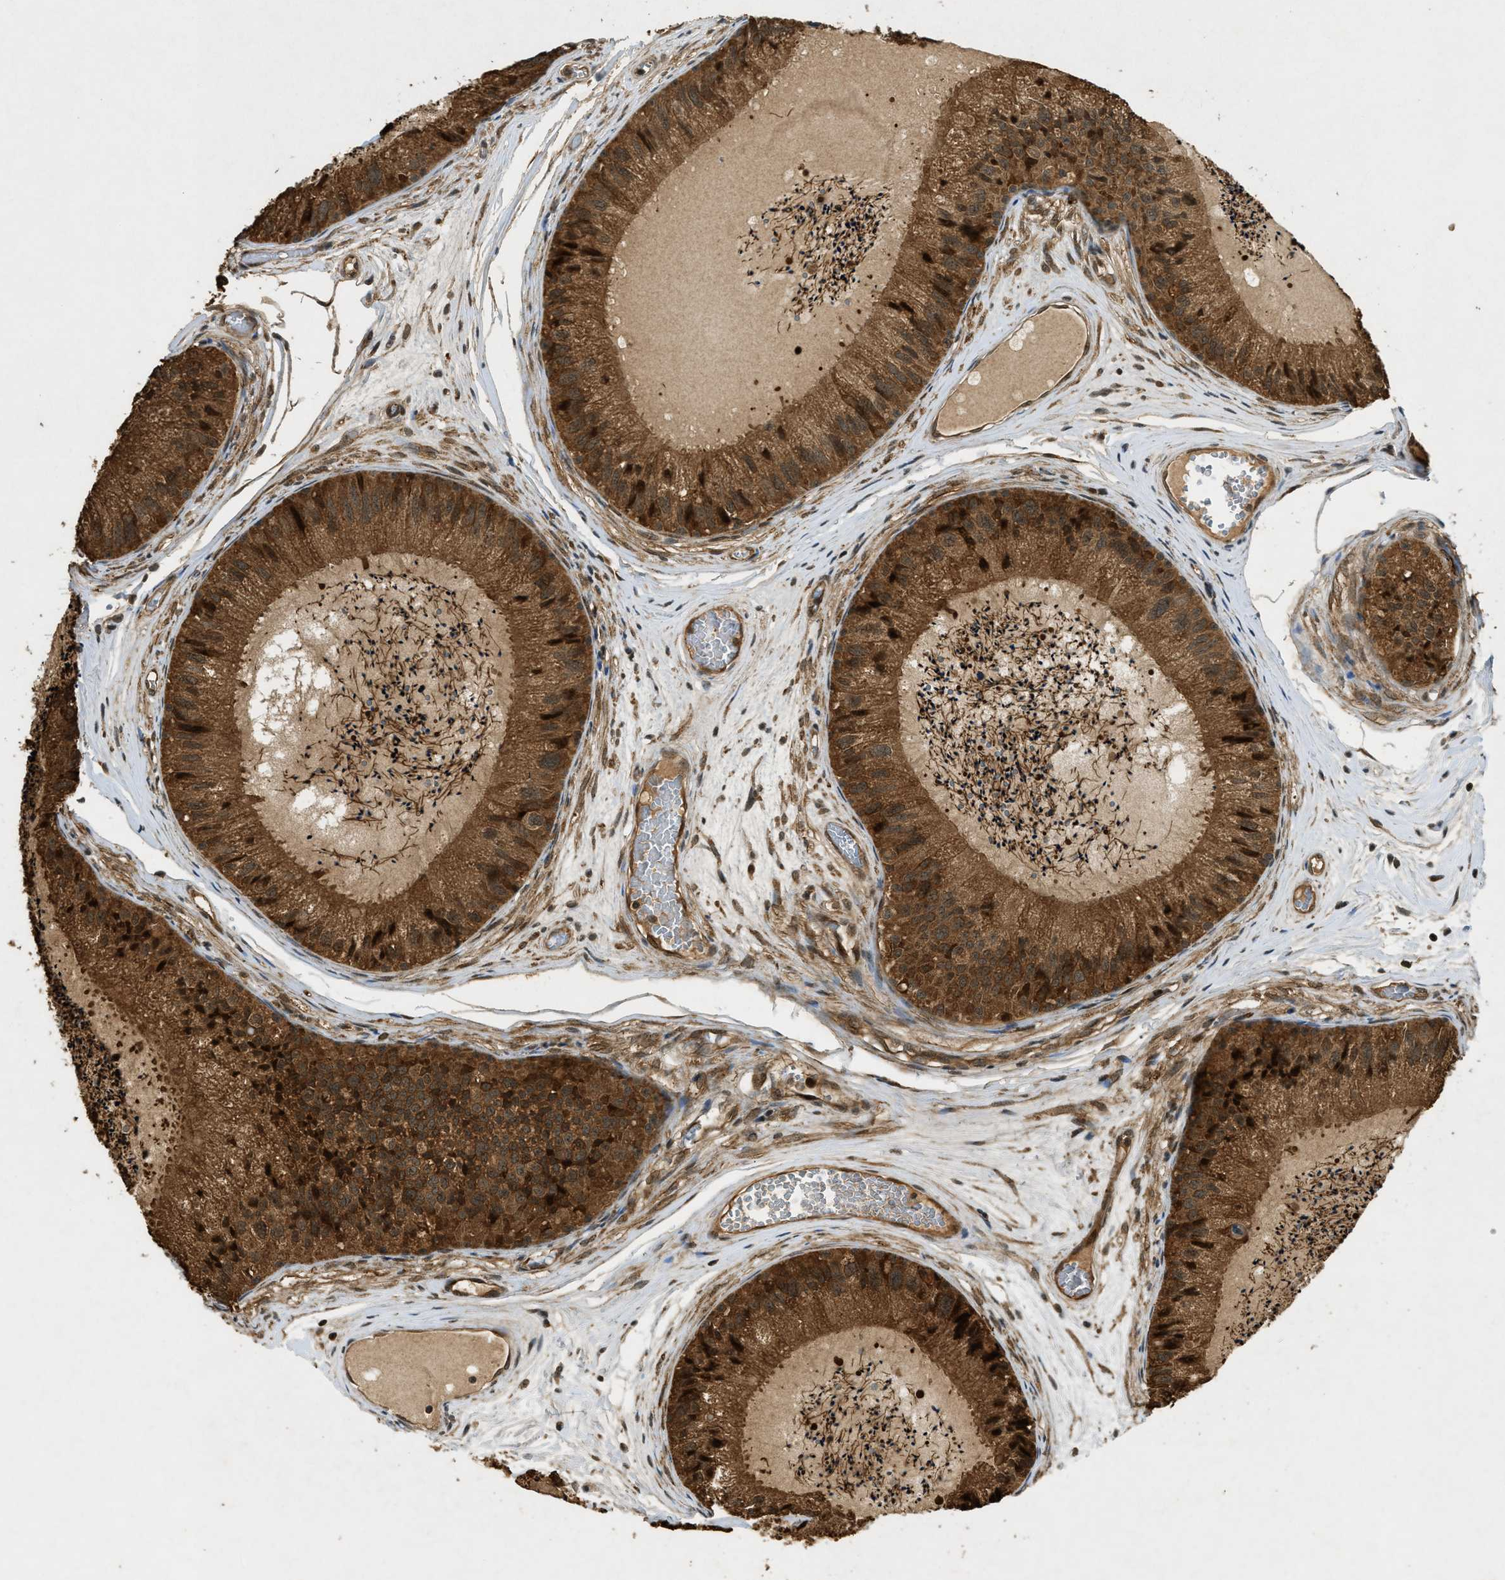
{"staining": {"intensity": "strong", "quantity": ">75%", "location": "cytoplasmic/membranous,nuclear"}, "tissue": "epididymis", "cell_type": "Glandular cells", "image_type": "normal", "snomed": [{"axis": "morphology", "description": "Normal tissue, NOS"}, {"axis": "topography", "description": "Epididymis"}], "caption": "Strong cytoplasmic/membranous,nuclear positivity for a protein is seen in about >75% of glandular cells of normal epididymis using IHC.", "gene": "EIF2AK3", "patient": {"sex": "male", "age": 31}}